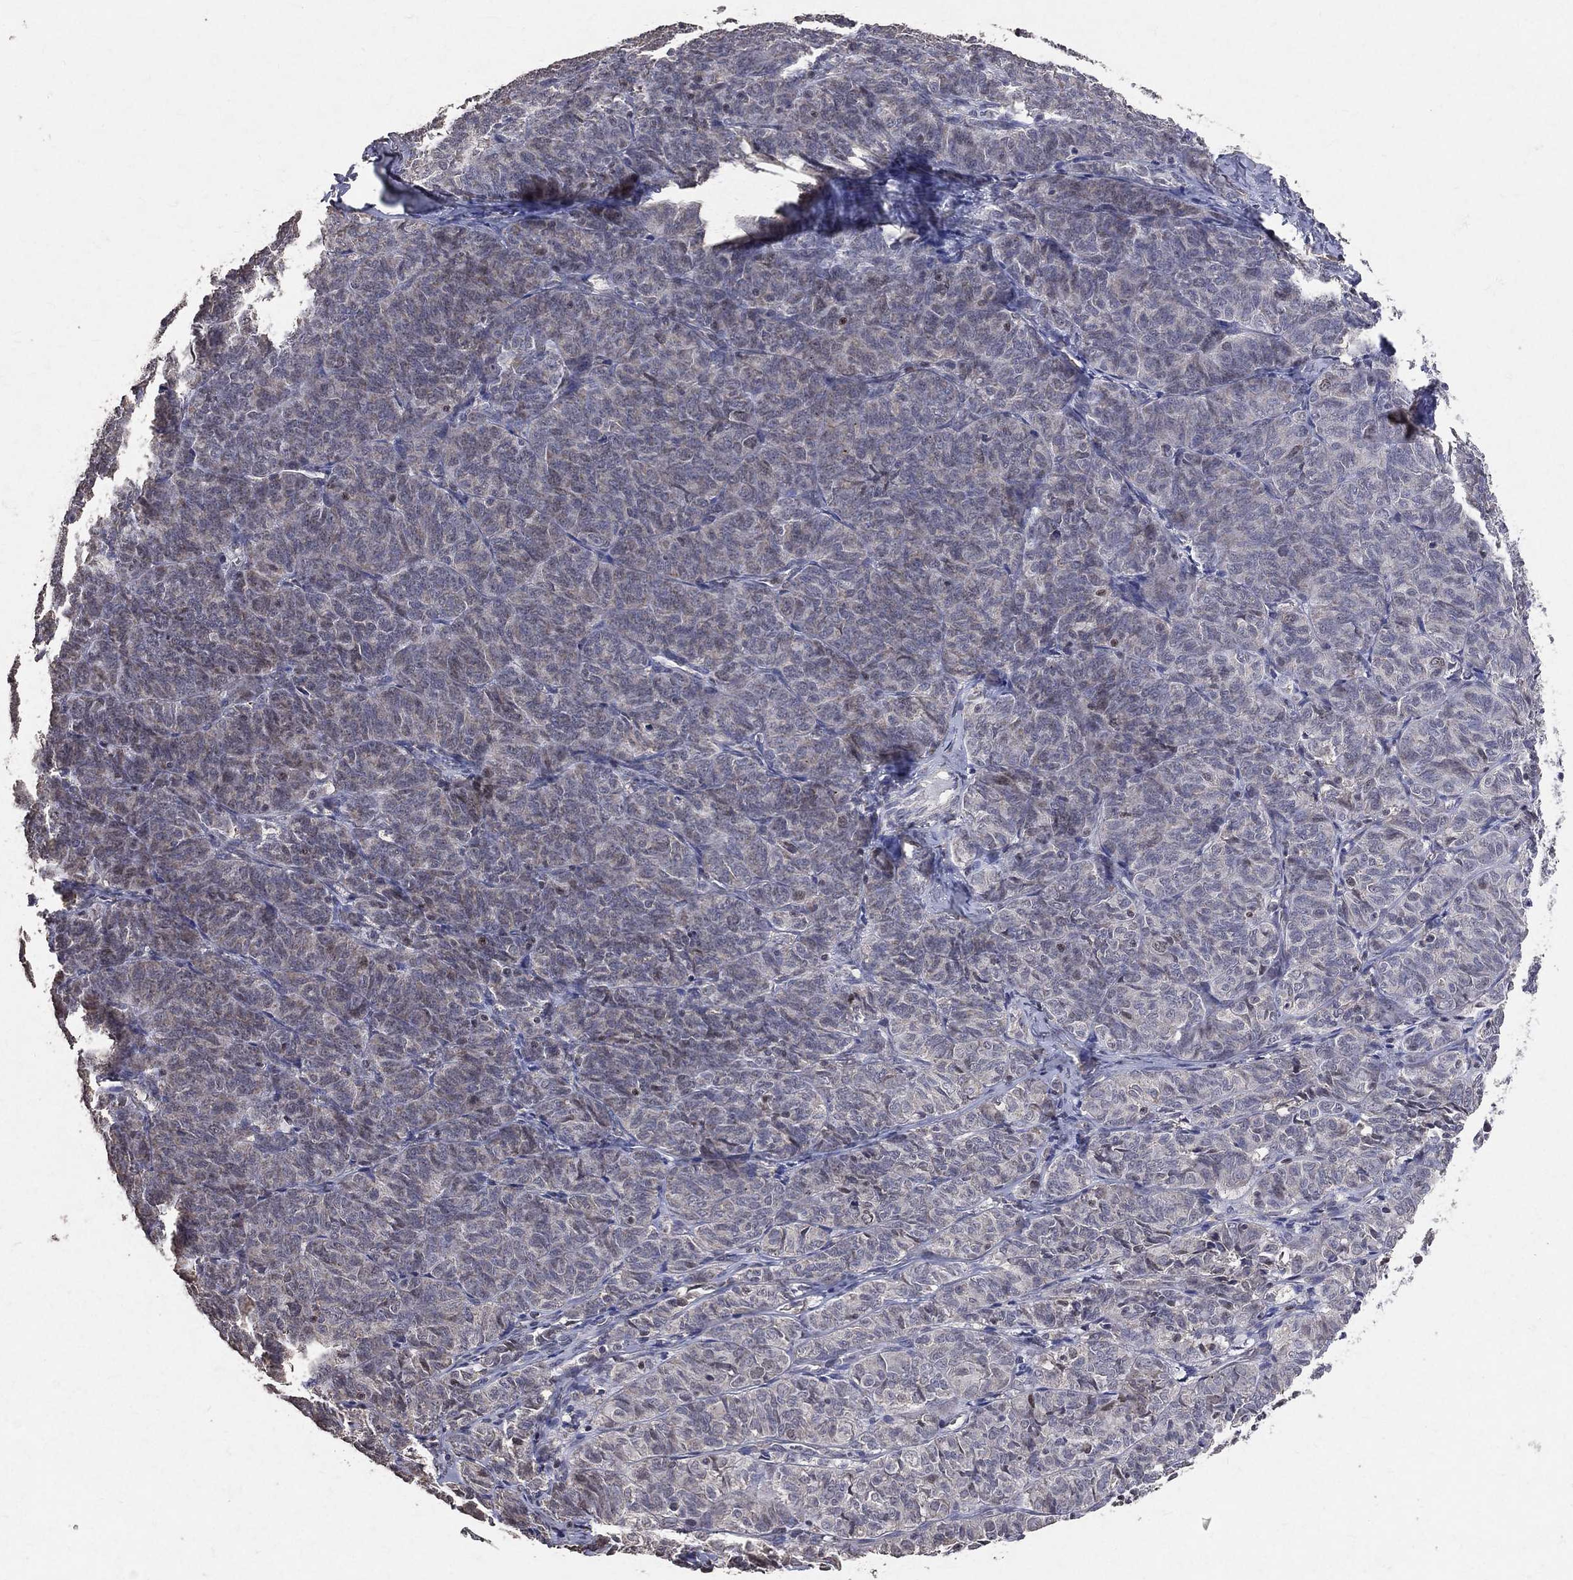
{"staining": {"intensity": "weak", "quantity": "<25%", "location": "cytoplasmic/membranous"}, "tissue": "ovarian cancer", "cell_type": "Tumor cells", "image_type": "cancer", "snomed": [{"axis": "morphology", "description": "Carcinoma, endometroid"}, {"axis": "topography", "description": "Ovary"}], "caption": "DAB immunohistochemical staining of ovarian cancer (endometroid carcinoma) shows no significant expression in tumor cells.", "gene": "LY6K", "patient": {"sex": "female", "age": 80}}